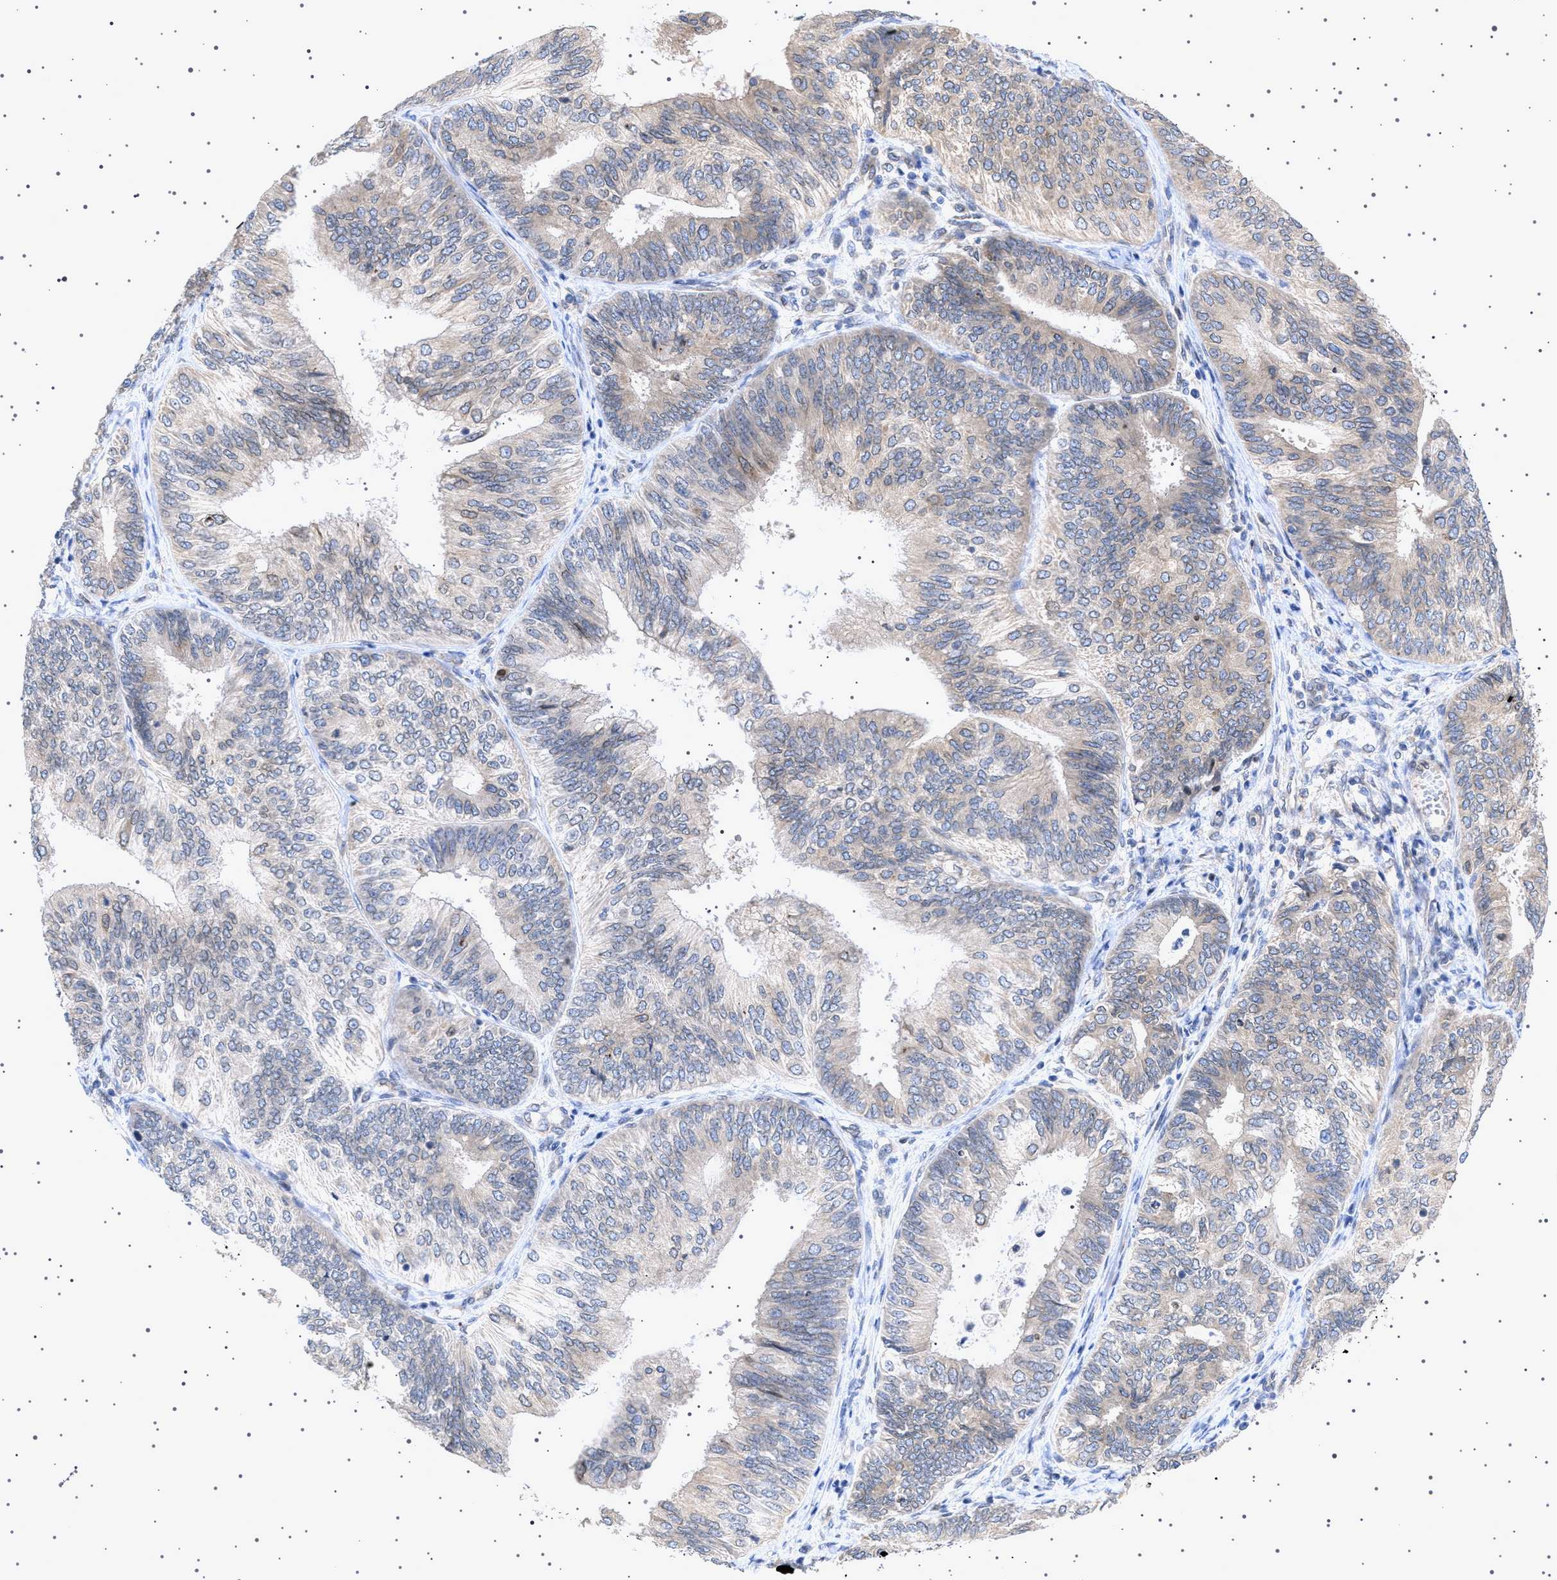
{"staining": {"intensity": "weak", "quantity": "<25%", "location": "cytoplasmic/membranous"}, "tissue": "endometrial cancer", "cell_type": "Tumor cells", "image_type": "cancer", "snomed": [{"axis": "morphology", "description": "Adenocarcinoma, NOS"}, {"axis": "topography", "description": "Endometrium"}], "caption": "Image shows no significant protein staining in tumor cells of adenocarcinoma (endometrial).", "gene": "NUP93", "patient": {"sex": "female", "age": 58}}